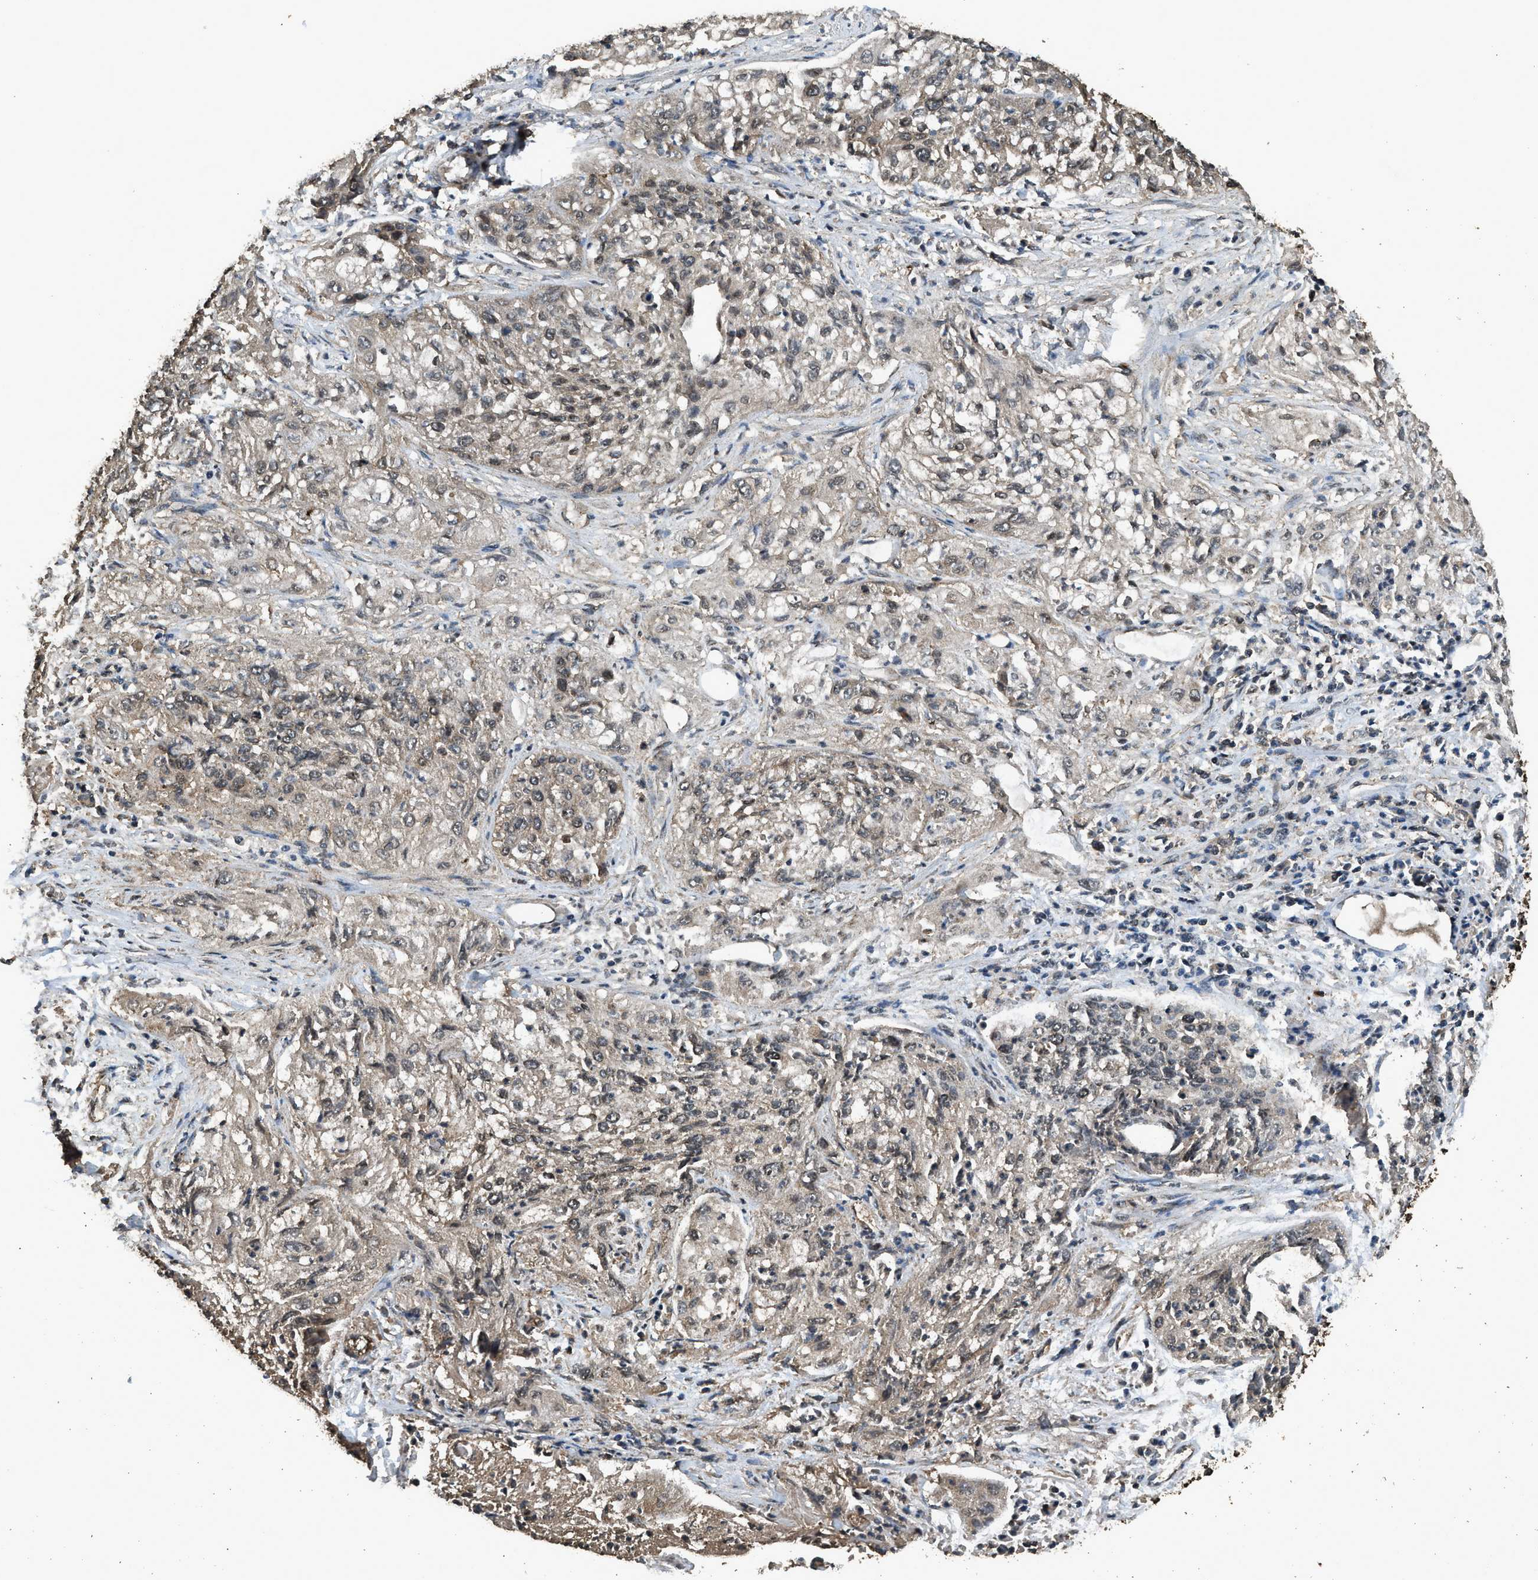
{"staining": {"intensity": "moderate", "quantity": "25%-75%", "location": "cytoplasmic/membranous"}, "tissue": "lung cancer", "cell_type": "Tumor cells", "image_type": "cancer", "snomed": [{"axis": "morphology", "description": "Inflammation, NOS"}, {"axis": "morphology", "description": "Squamous cell carcinoma, NOS"}, {"axis": "topography", "description": "Lymph node"}, {"axis": "topography", "description": "Soft tissue"}, {"axis": "topography", "description": "Lung"}], "caption": "An immunohistochemistry (IHC) image of tumor tissue is shown. Protein staining in brown highlights moderate cytoplasmic/membranous positivity in lung squamous cell carcinoma within tumor cells.", "gene": "MYBL2", "patient": {"sex": "male", "age": 66}}